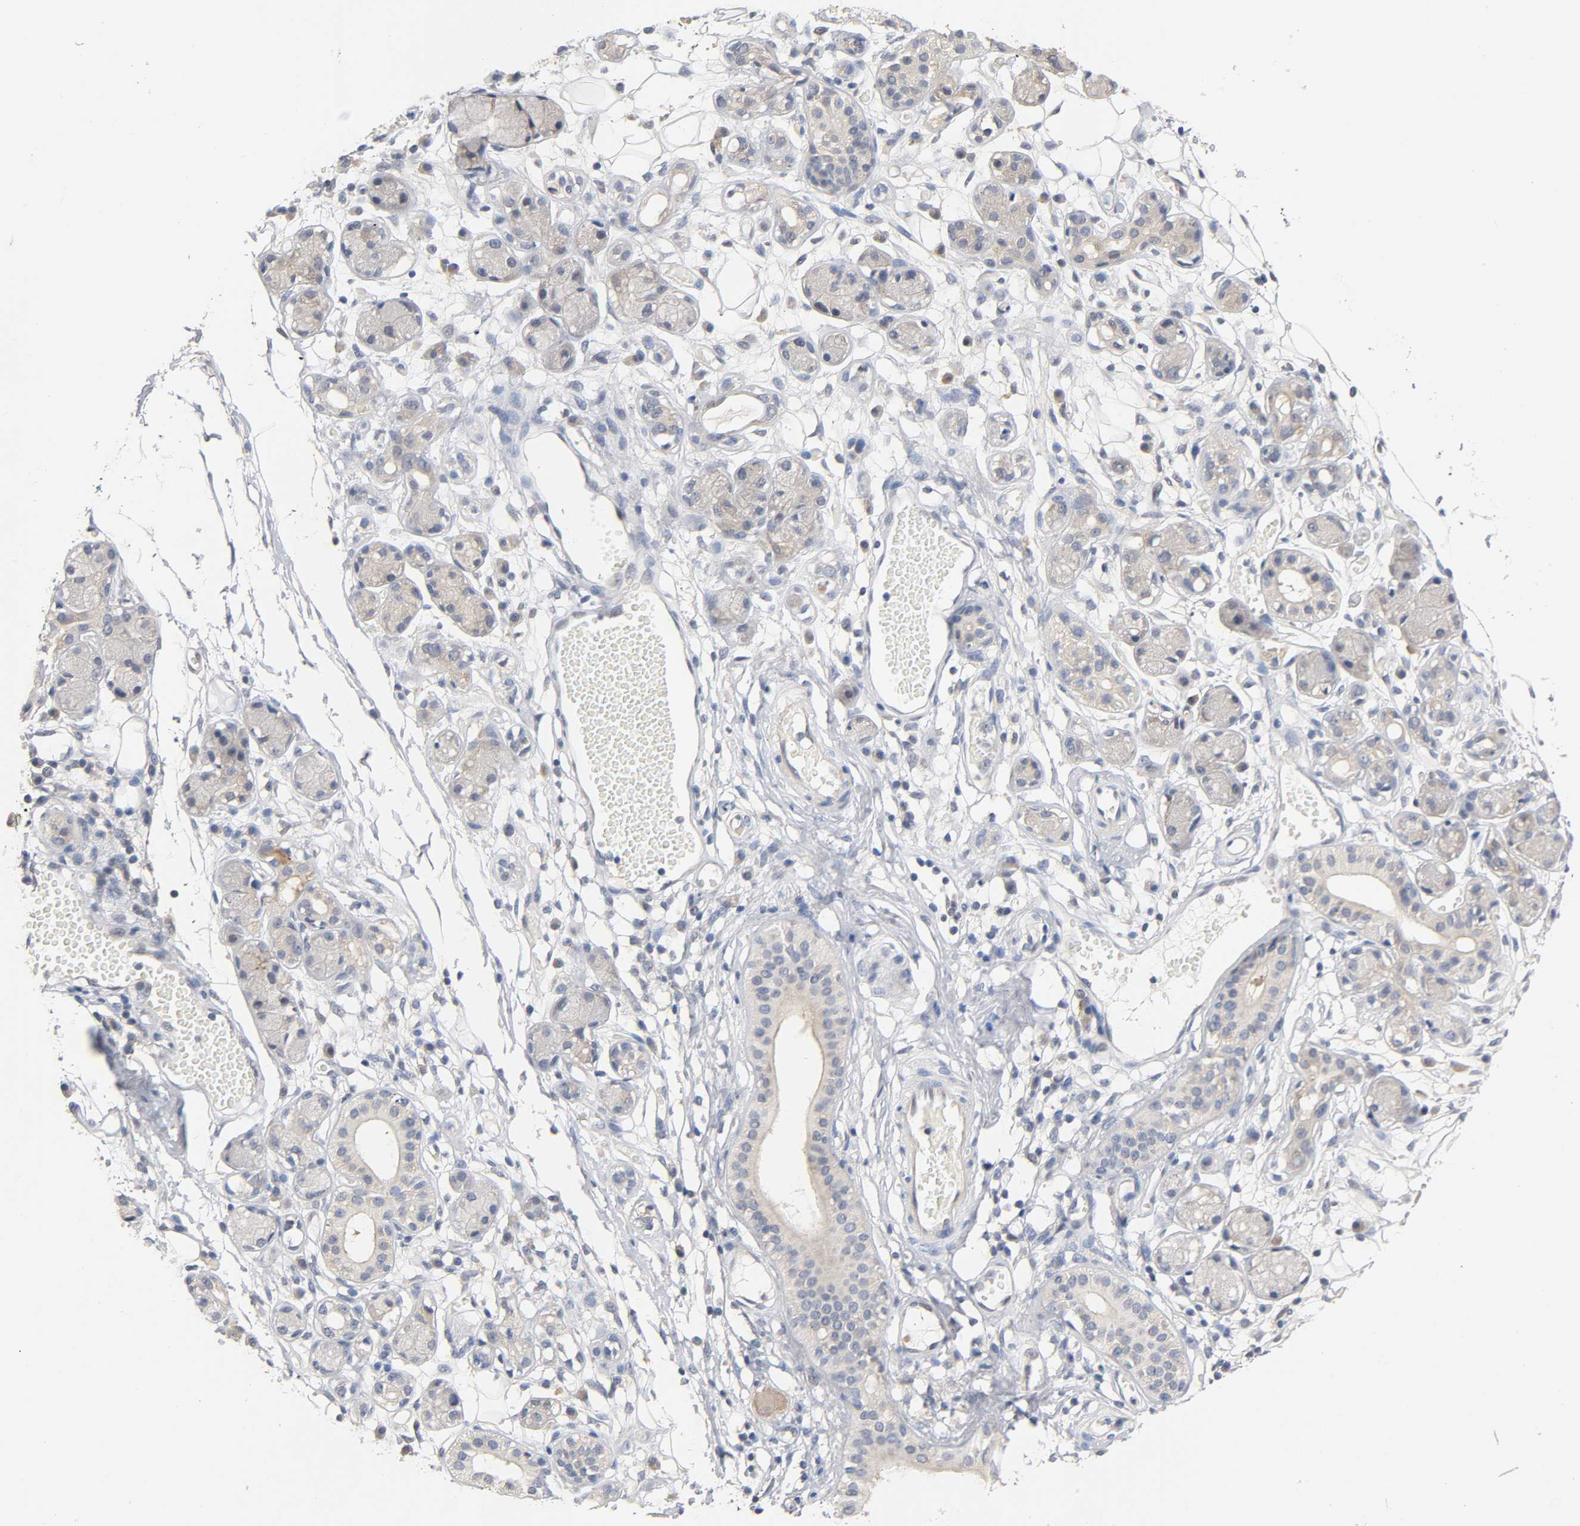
{"staining": {"intensity": "weak", "quantity": ">75%", "location": "cytoplasmic/membranous"}, "tissue": "soft tissue", "cell_type": "Chondrocytes", "image_type": "normal", "snomed": [{"axis": "morphology", "description": "Normal tissue, NOS"}, {"axis": "morphology", "description": "Inflammation, NOS"}, {"axis": "topography", "description": "Vascular tissue"}, {"axis": "topography", "description": "Salivary gland"}], "caption": "Protein positivity by immunohistochemistry exhibits weak cytoplasmic/membranous staining in about >75% of chondrocytes in normal soft tissue. Immunohistochemistry stains the protein of interest in brown and the nuclei are stained blue.", "gene": "FYN", "patient": {"sex": "female", "age": 75}}